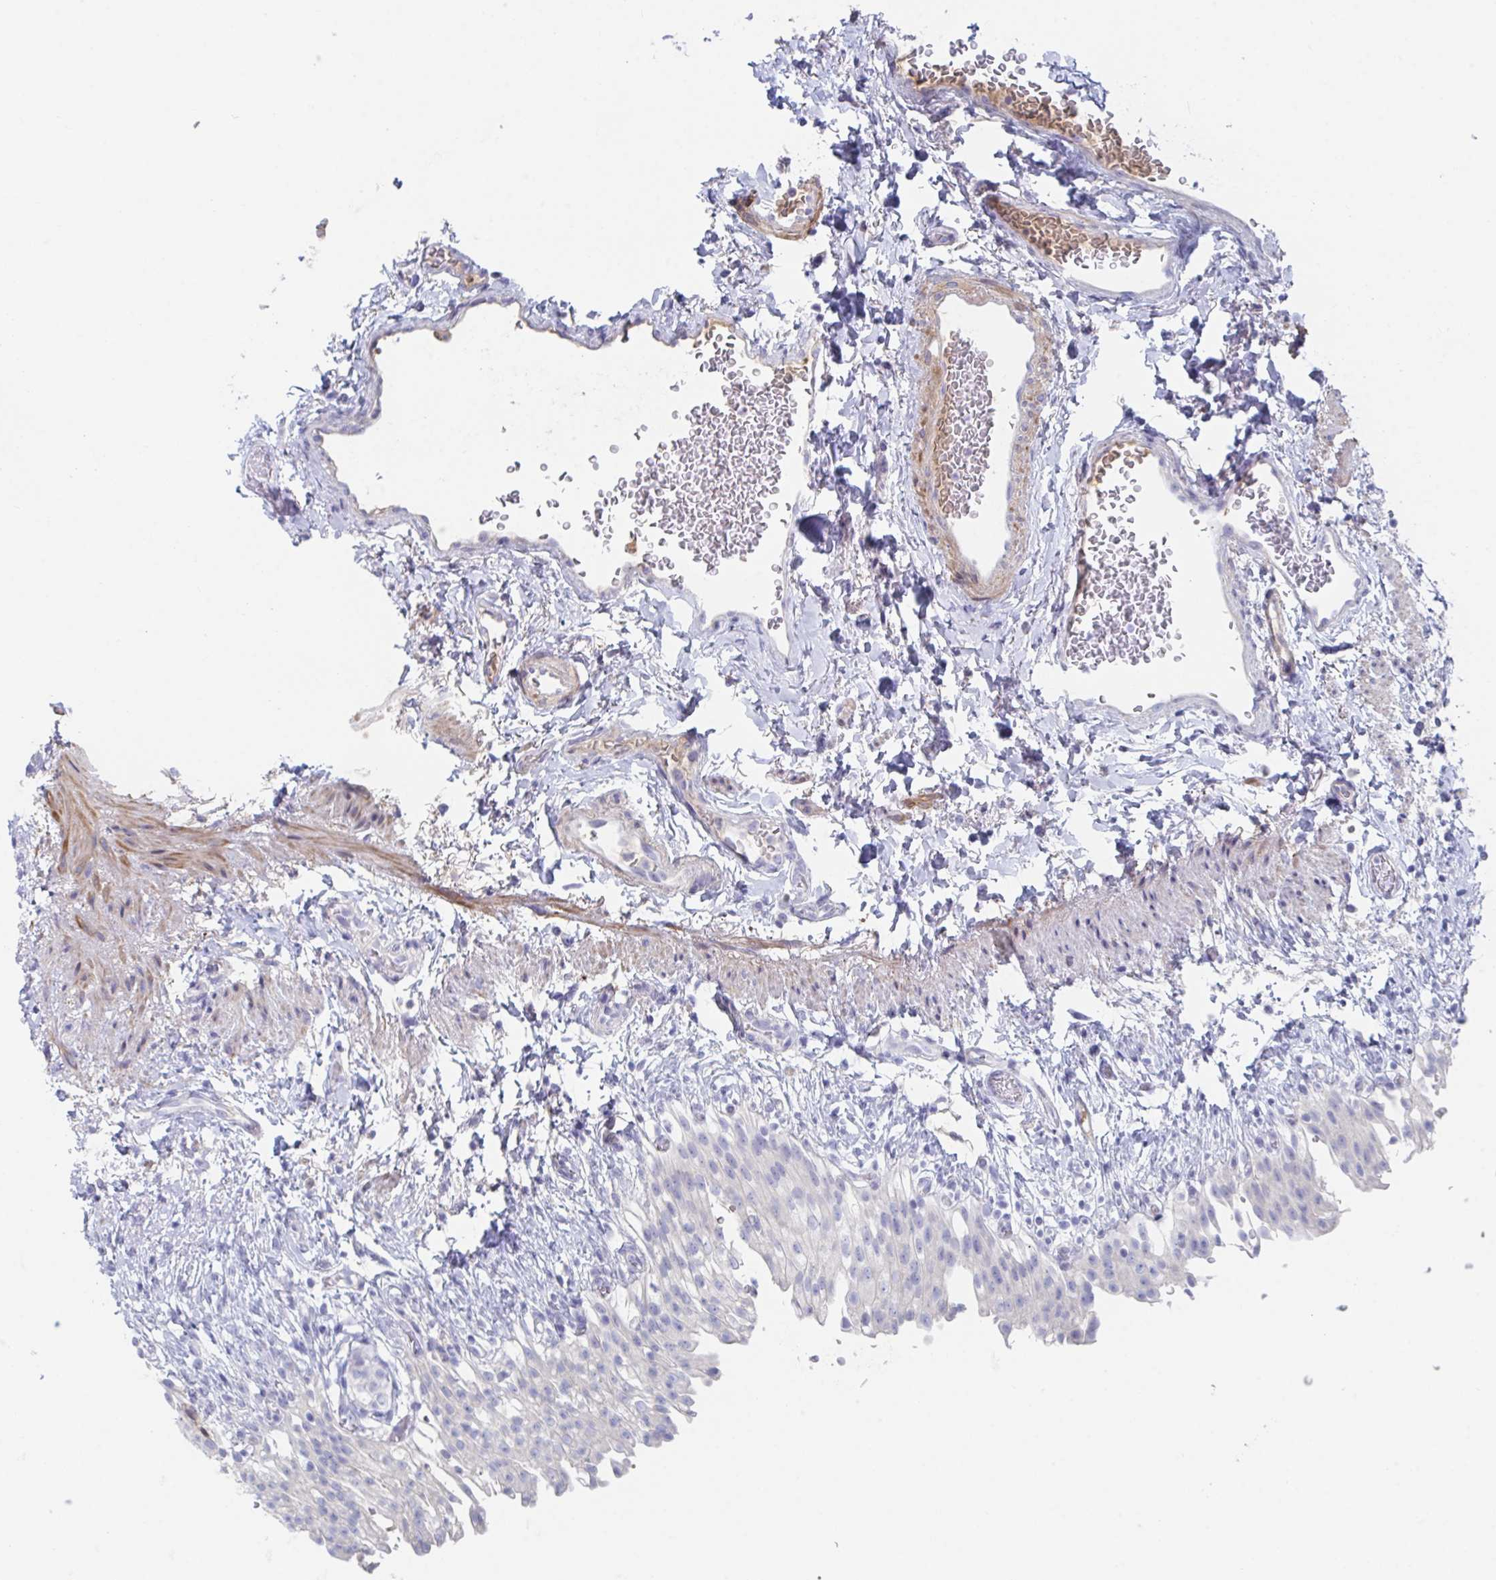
{"staining": {"intensity": "negative", "quantity": "none", "location": "none"}, "tissue": "urinary bladder", "cell_type": "Urothelial cells", "image_type": "normal", "snomed": [{"axis": "morphology", "description": "Normal tissue, NOS"}, {"axis": "topography", "description": "Urinary bladder"}, {"axis": "topography", "description": "Peripheral nerve tissue"}], "caption": "DAB (3,3'-diaminobenzidine) immunohistochemical staining of normal urinary bladder displays no significant positivity in urothelial cells.", "gene": "TNFAIP6", "patient": {"sex": "female", "age": 60}}